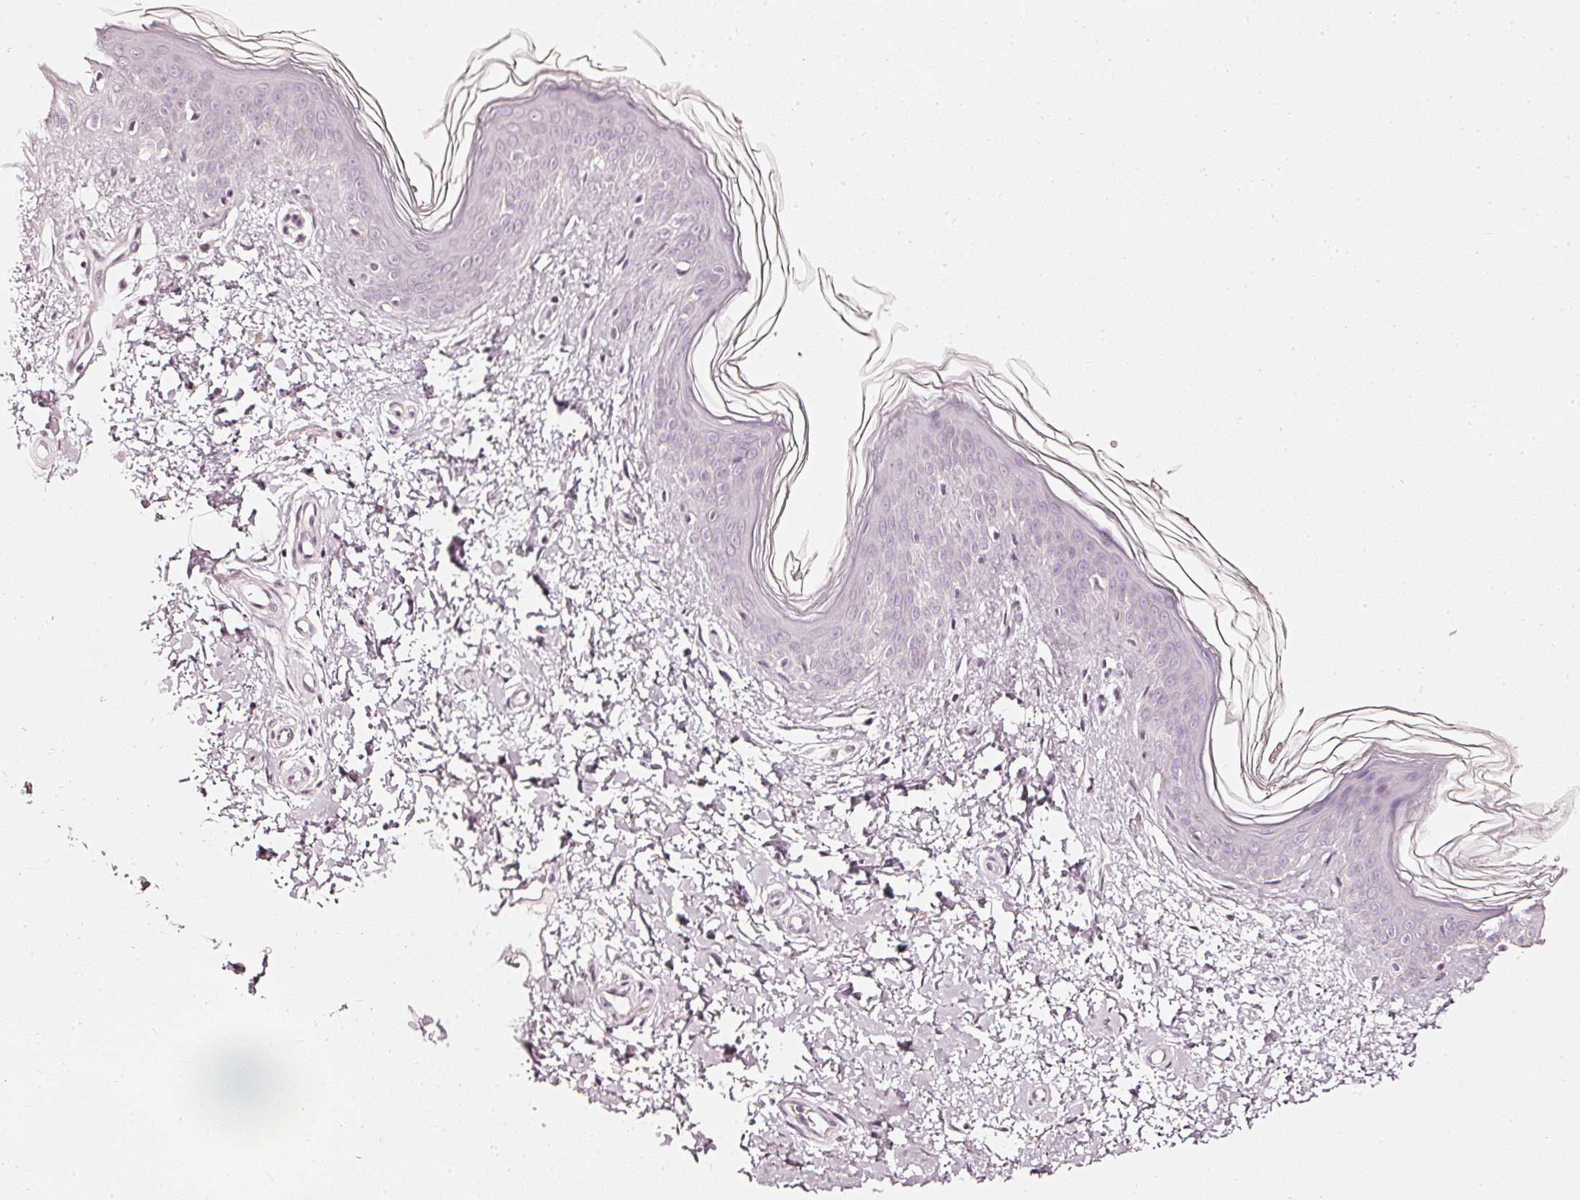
{"staining": {"intensity": "negative", "quantity": "none", "location": "none"}, "tissue": "skin", "cell_type": "Fibroblasts", "image_type": "normal", "snomed": [{"axis": "morphology", "description": "Normal tissue, NOS"}, {"axis": "topography", "description": "Skin"}], "caption": "Immunohistochemistry (IHC) photomicrograph of benign skin: human skin stained with DAB (3,3'-diaminobenzidine) demonstrates no significant protein staining in fibroblasts.", "gene": "CNP", "patient": {"sex": "female", "age": 41}}